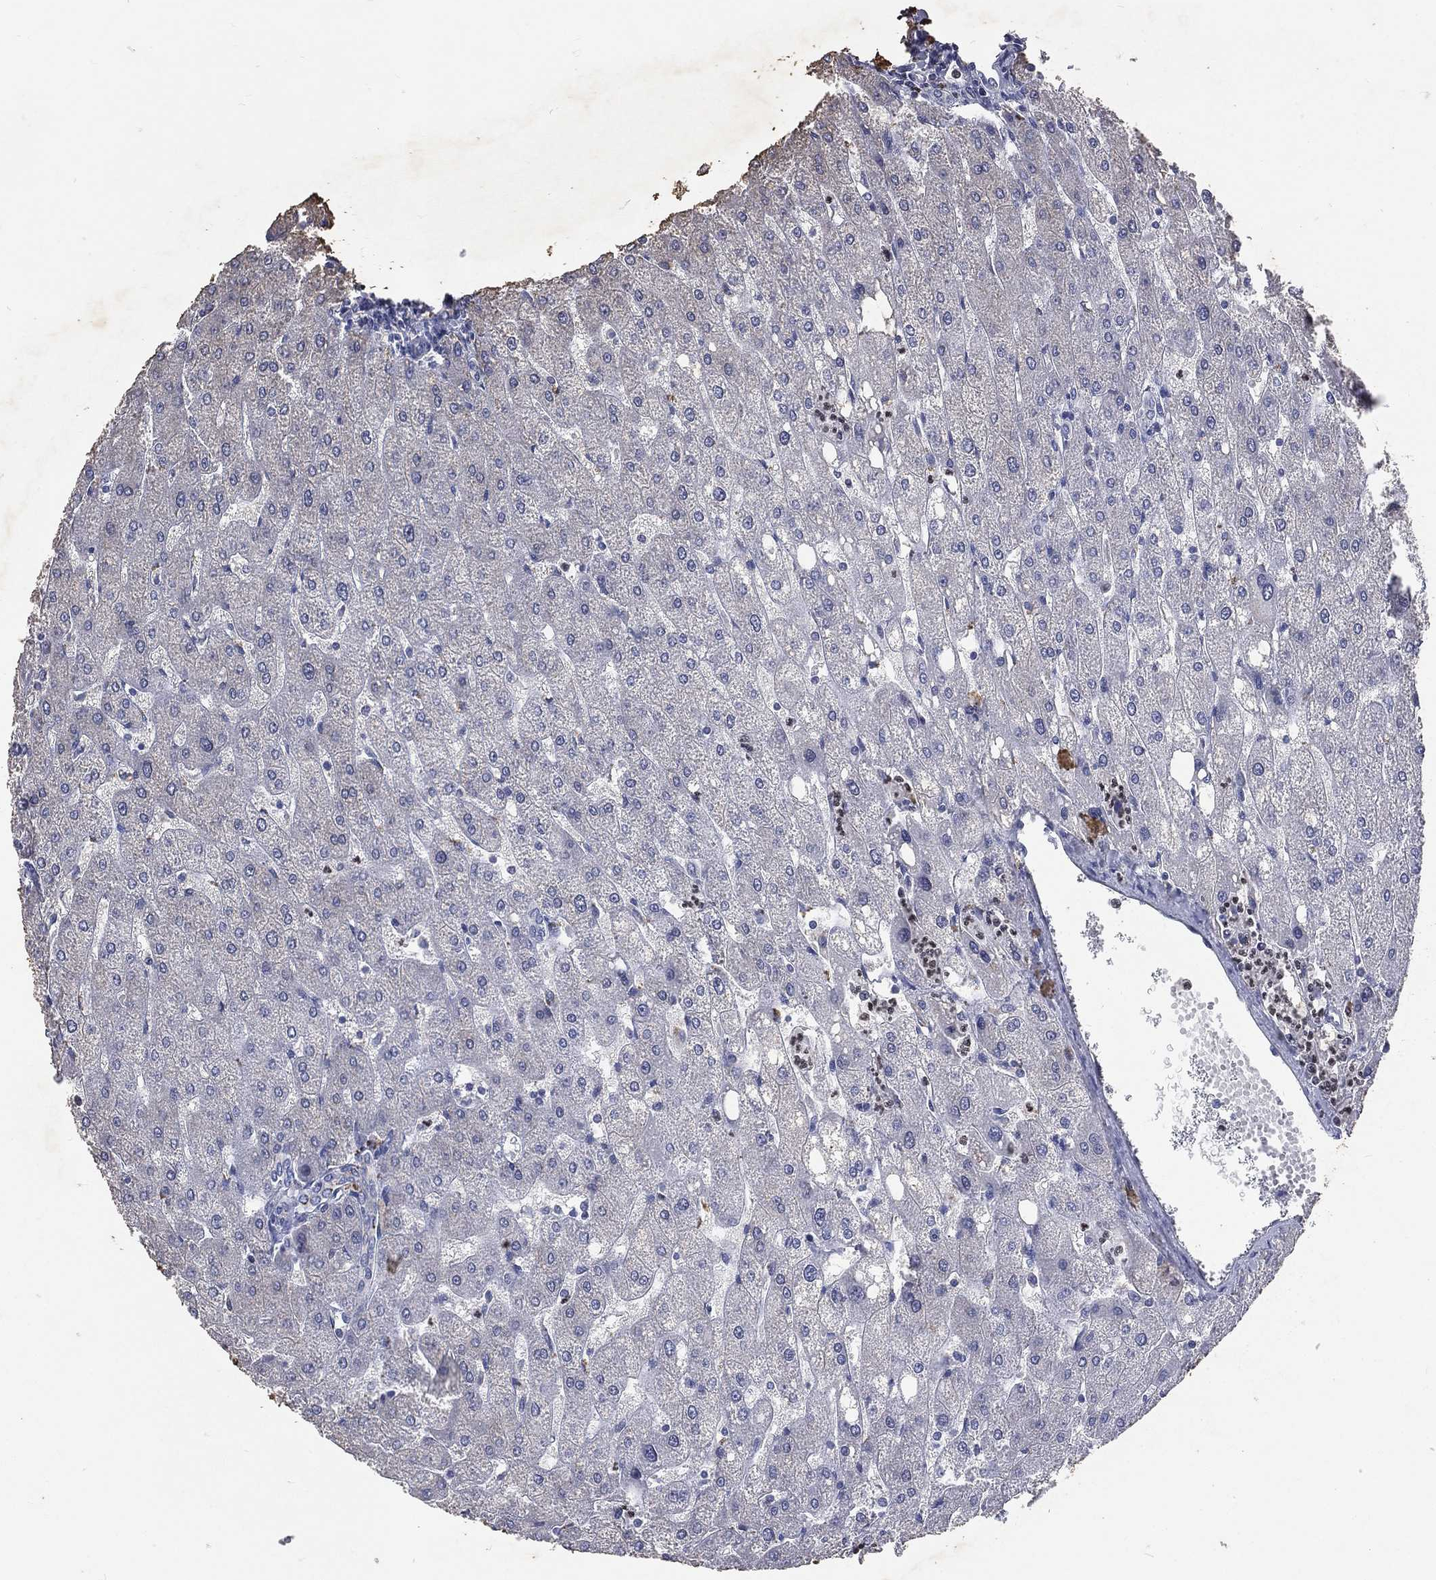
{"staining": {"intensity": "negative", "quantity": "none", "location": "none"}, "tissue": "liver", "cell_type": "Cholangiocytes", "image_type": "normal", "snomed": [{"axis": "morphology", "description": "Normal tissue, NOS"}, {"axis": "topography", "description": "Liver"}], "caption": "Immunohistochemistry photomicrograph of normal human liver stained for a protein (brown), which exhibits no positivity in cholangiocytes.", "gene": "SLC34A2", "patient": {"sex": "male", "age": 67}}